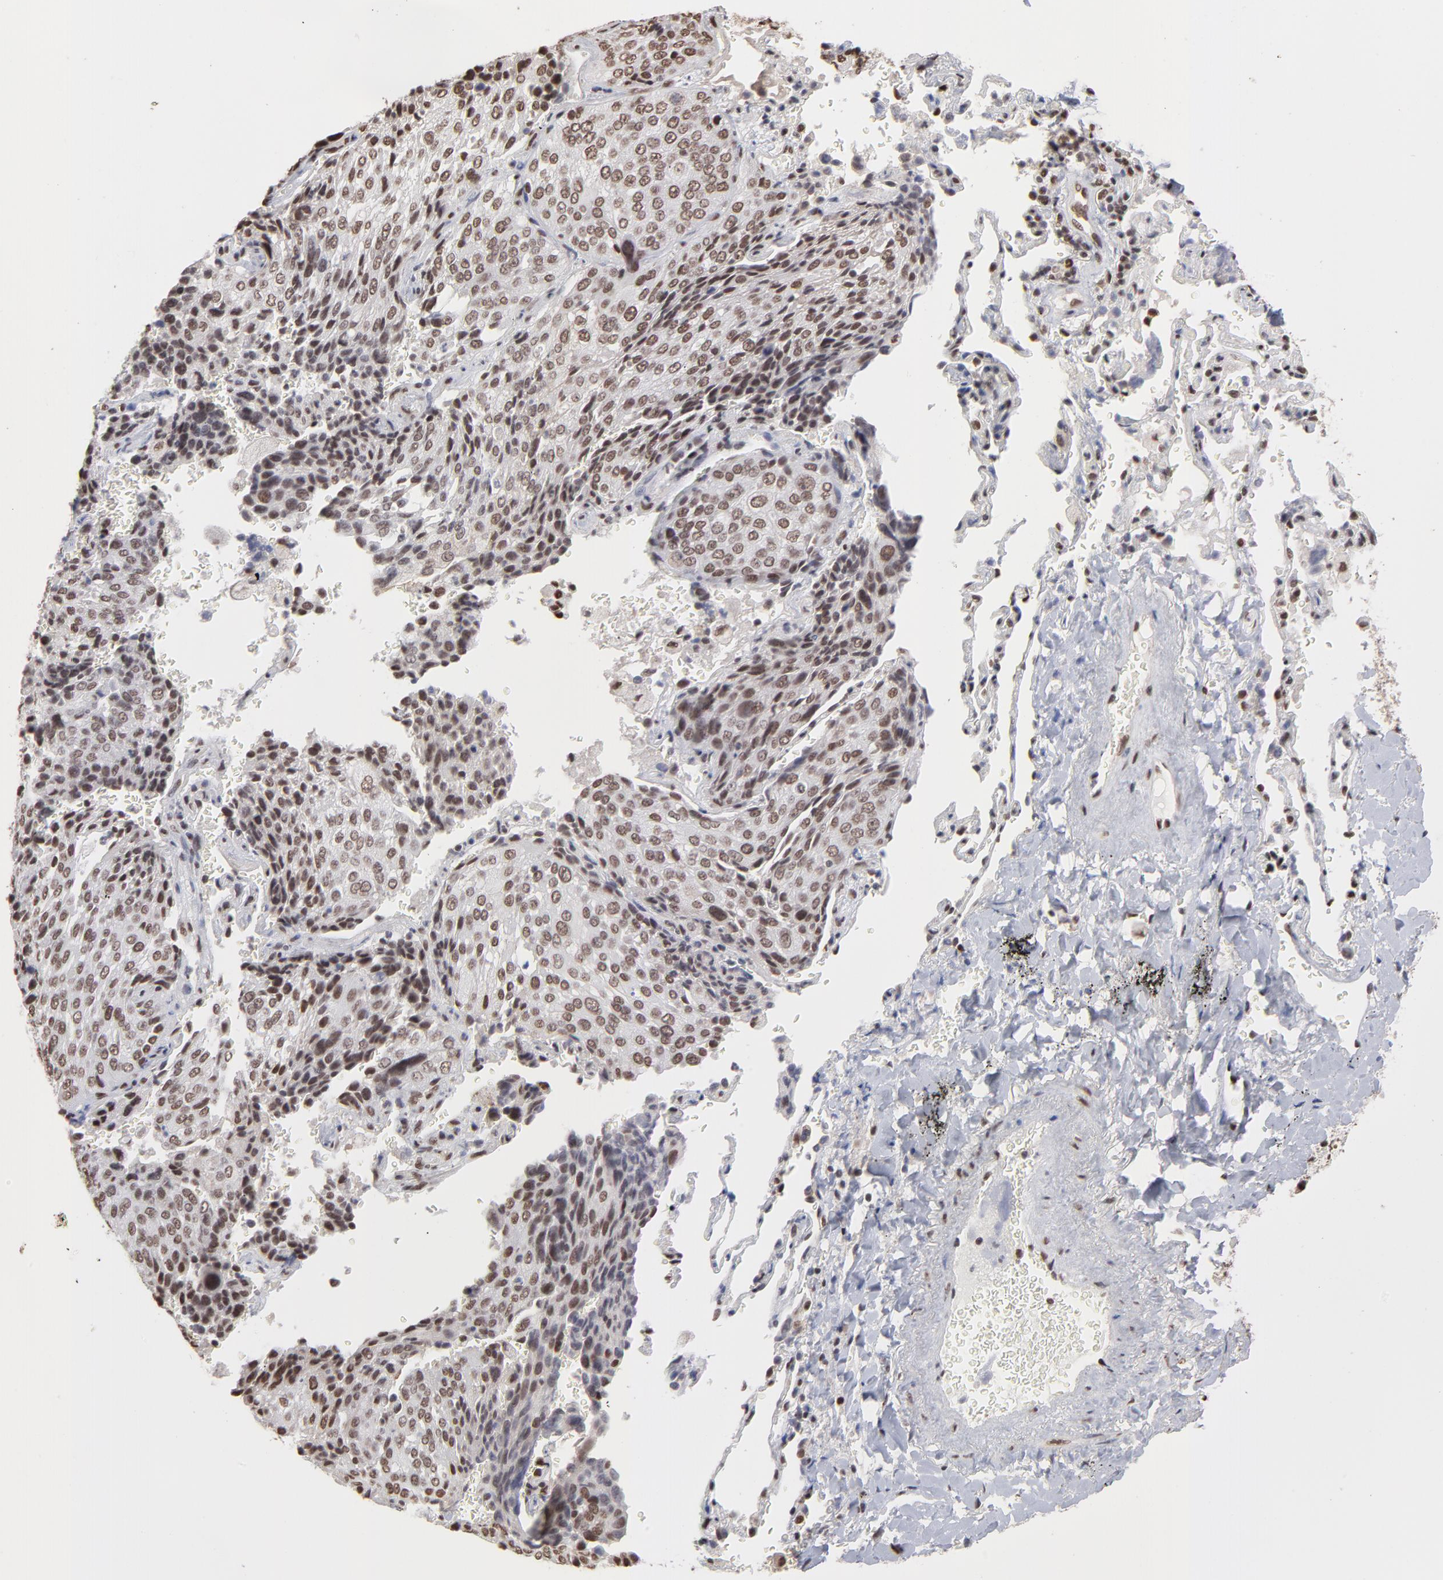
{"staining": {"intensity": "strong", "quantity": ">75%", "location": "nuclear"}, "tissue": "lung cancer", "cell_type": "Tumor cells", "image_type": "cancer", "snomed": [{"axis": "morphology", "description": "Squamous cell carcinoma, NOS"}, {"axis": "topography", "description": "Lung"}], "caption": "This is a histology image of immunohistochemistry staining of lung cancer (squamous cell carcinoma), which shows strong staining in the nuclear of tumor cells.", "gene": "ZNF3", "patient": {"sex": "male", "age": 54}}